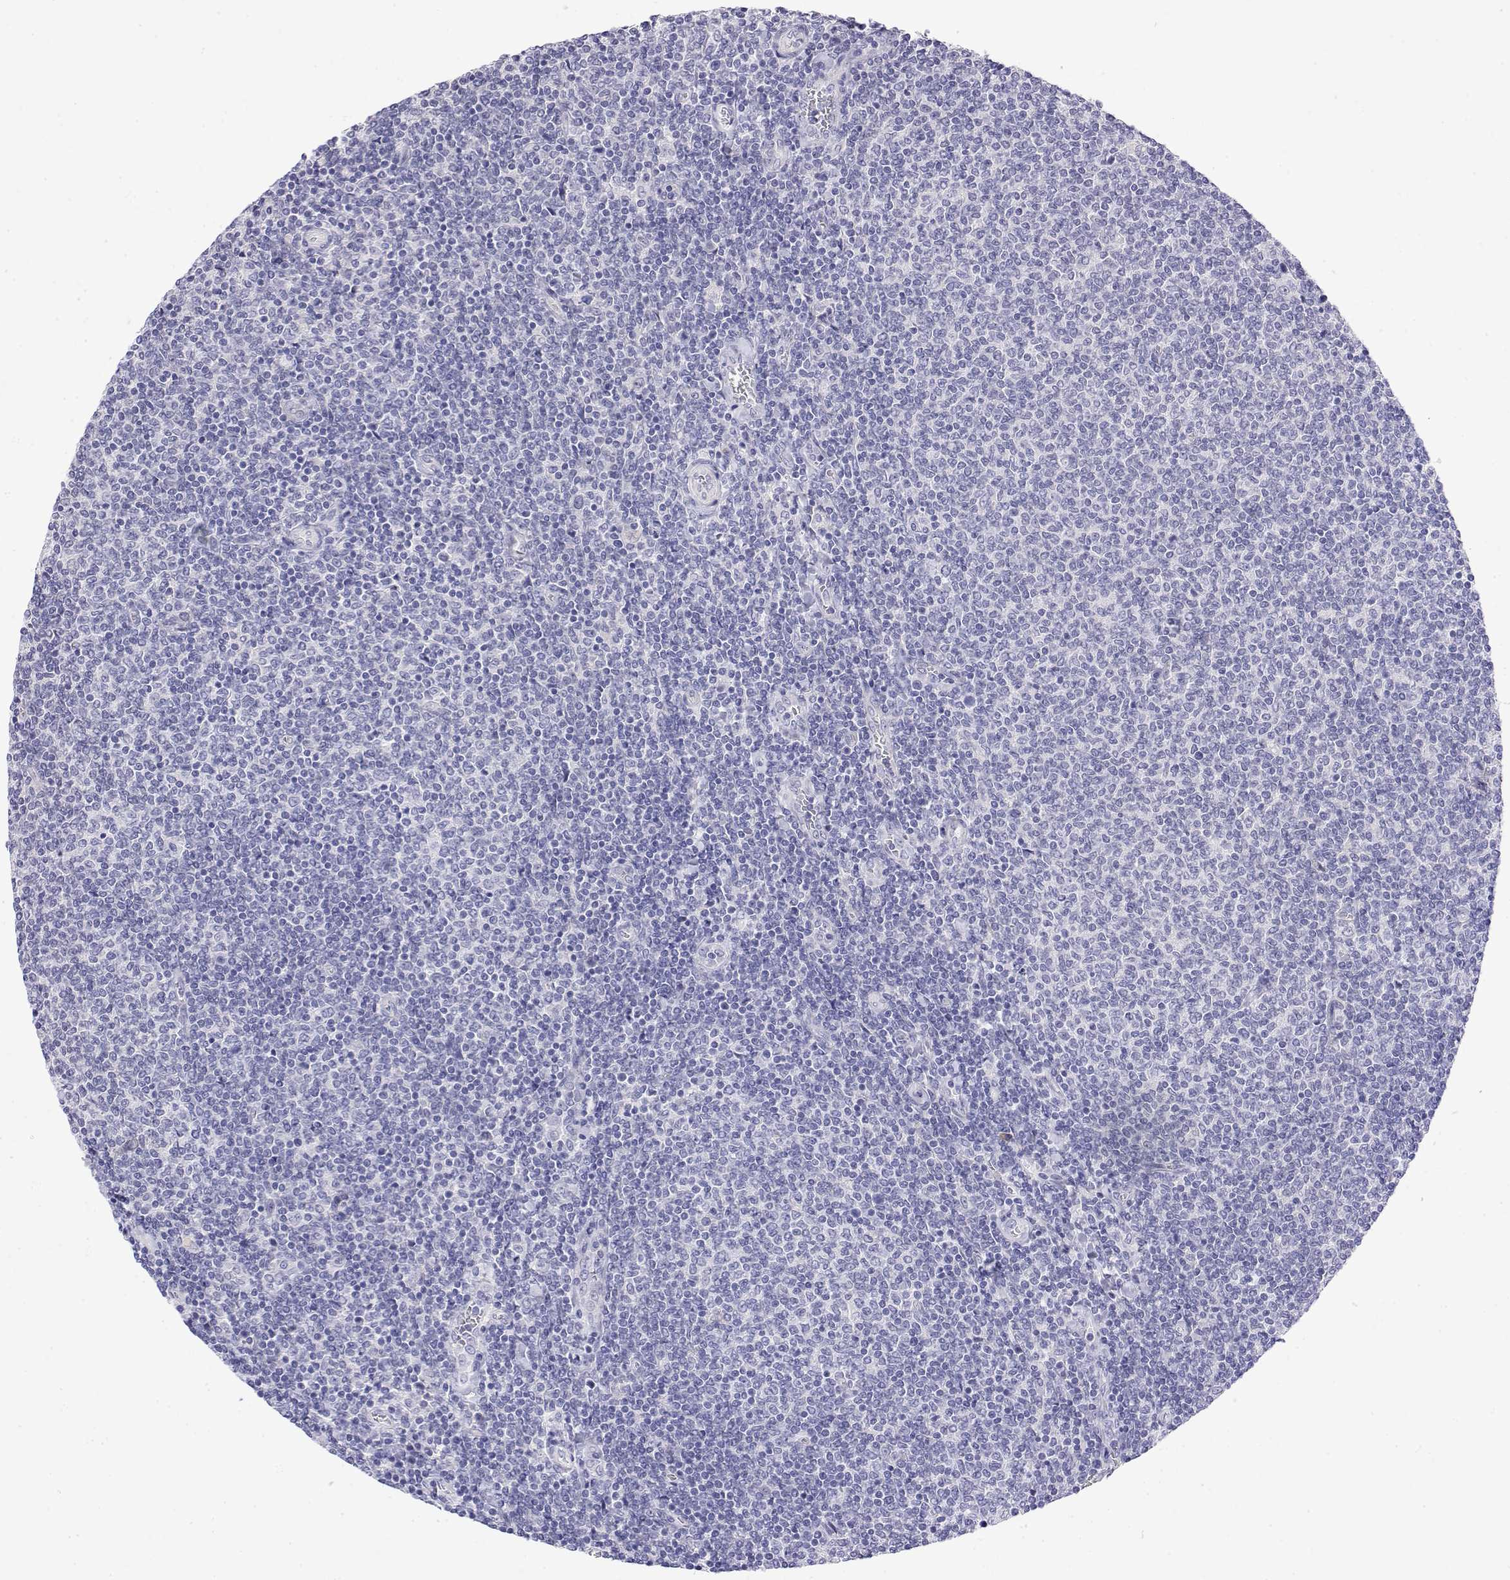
{"staining": {"intensity": "negative", "quantity": "none", "location": "none"}, "tissue": "lymphoma", "cell_type": "Tumor cells", "image_type": "cancer", "snomed": [{"axis": "morphology", "description": "Malignant lymphoma, non-Hodgkin's type, Low grade"}, {"axis": "topography", "description": "Lymph node"}], "caption": "Protein analysis of lymphoma shows no significant positivity in tumor cells. Brightfield microscopy of IHC stained with DAB (3,3'-diaminobenzidine) (brown) and hematoxylin (blue), captured at high magnification.", "gene": "LY6D", "patient": {"sex": "male", "age": 52}}